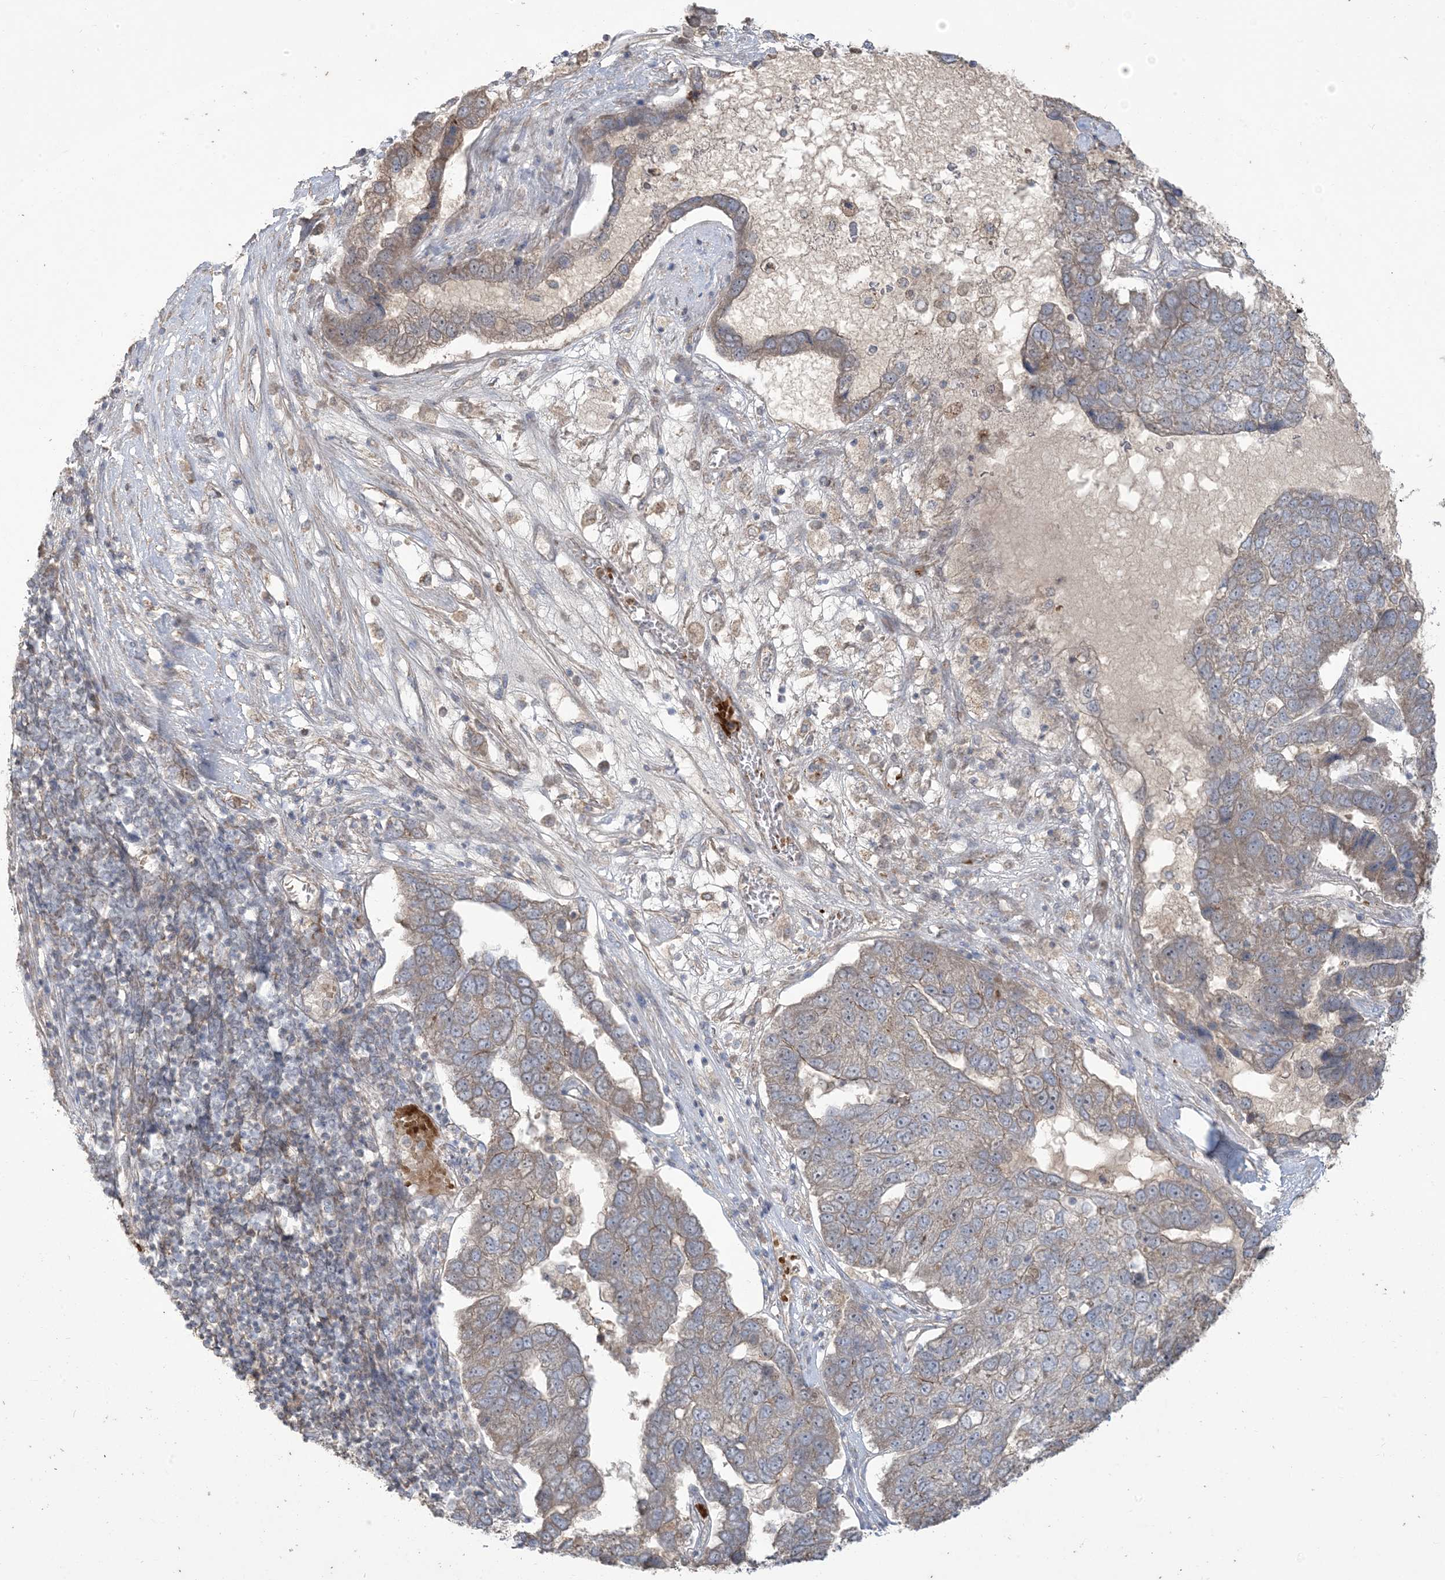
{"staining": {"intensity": "negative", "quantity": "none", "location": "none"}, "tissue": "pancreatic cancer", "cell_type": "Tumor cells", "image_type": "cancer", "snomed": [{"axis": "morphology", "description": "Adenocarcinoma, NOS"}, {"axis": "topography", "description": "Pancreas"}], "caption": "Photomicrograph shows no significant protein staining in tumor cells of pancreatic adenocarcinoma. Nuclei are stained in blue.", "gene": "KLHL18", "patient": {"sex": "female", "age": 61}}